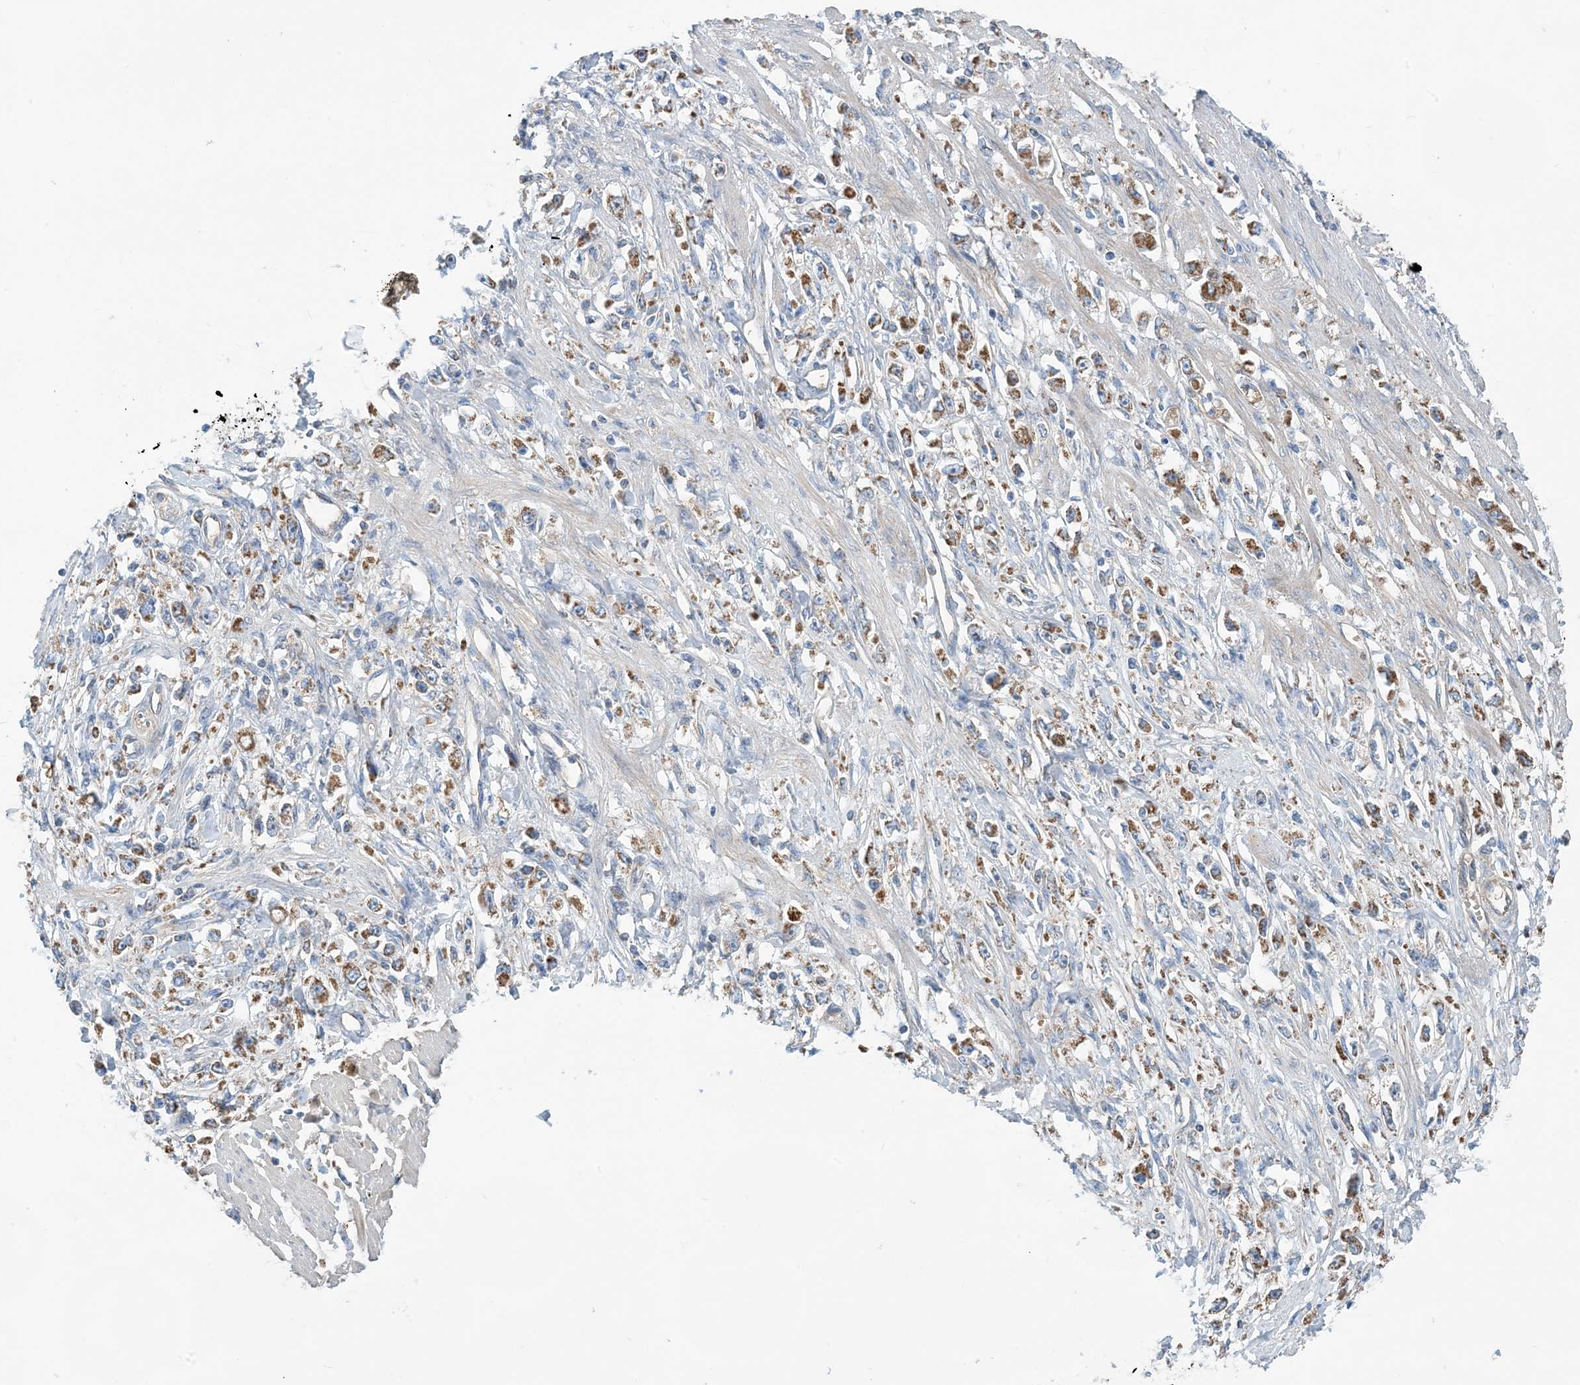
{"staining": {"intensity": "moderate", "quantity": ">75%", "location": "cytoplasmic/membranous"}, "tissue": "stomach cancer", "cell_type": "Tumor cells", "image_type": "cancer", "snomed": [{"axis": "morphology", "description": "Adenocarcinoma, NOS"}, {"axis": "topography", "description": "Stomach"}], "caption": "Stomach cancer (adenocarcinoma) stained with a protein marker shows moderate staining in tumor cells.", "gene": "PHOSPHO2", "patient": {"sex": "female", "age": 59}}